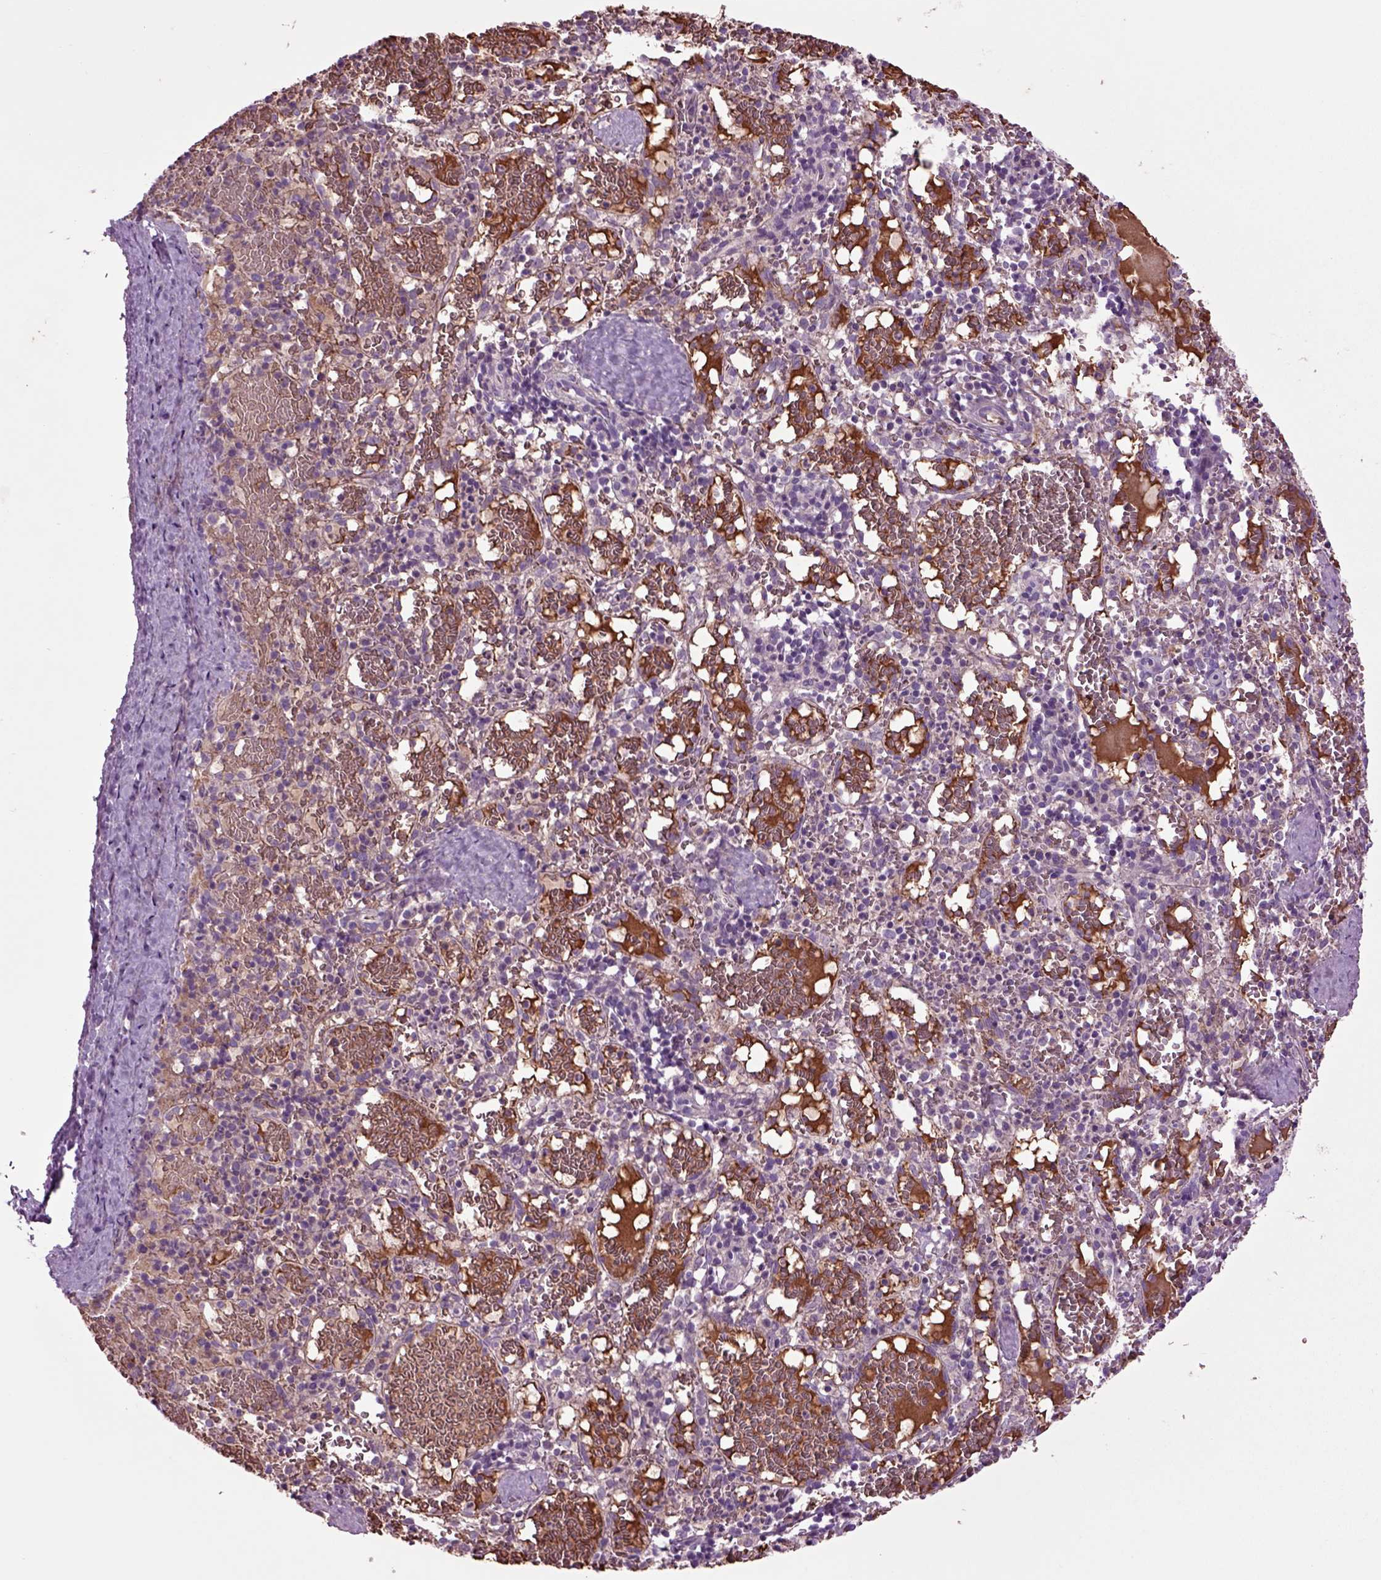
{"staining": {"intensity": "weak", "quantity": "<25%", "location": "cytoplasmic/membranous"}, "tissue": "spleen", "cell_type": "Cells in red pulp", "image_type": "normal", "snomed": [{"axis": "morphology", "description": "Normal tissue, NOS"}, {"axis": "topography", "description": "Spleen"}], "caption": "Immunohistochemistry (IHC) of benign spleen demonstrates no positivity in cells in red pulp. (Stains: DAB (3,3'-diaminobenzidine) IHC with hematoxylin counter stain, Microscopy: brightfield microscopy at high magnification).", "gene": "SPON1", "patient": {"sex": "male", "age": 11}}